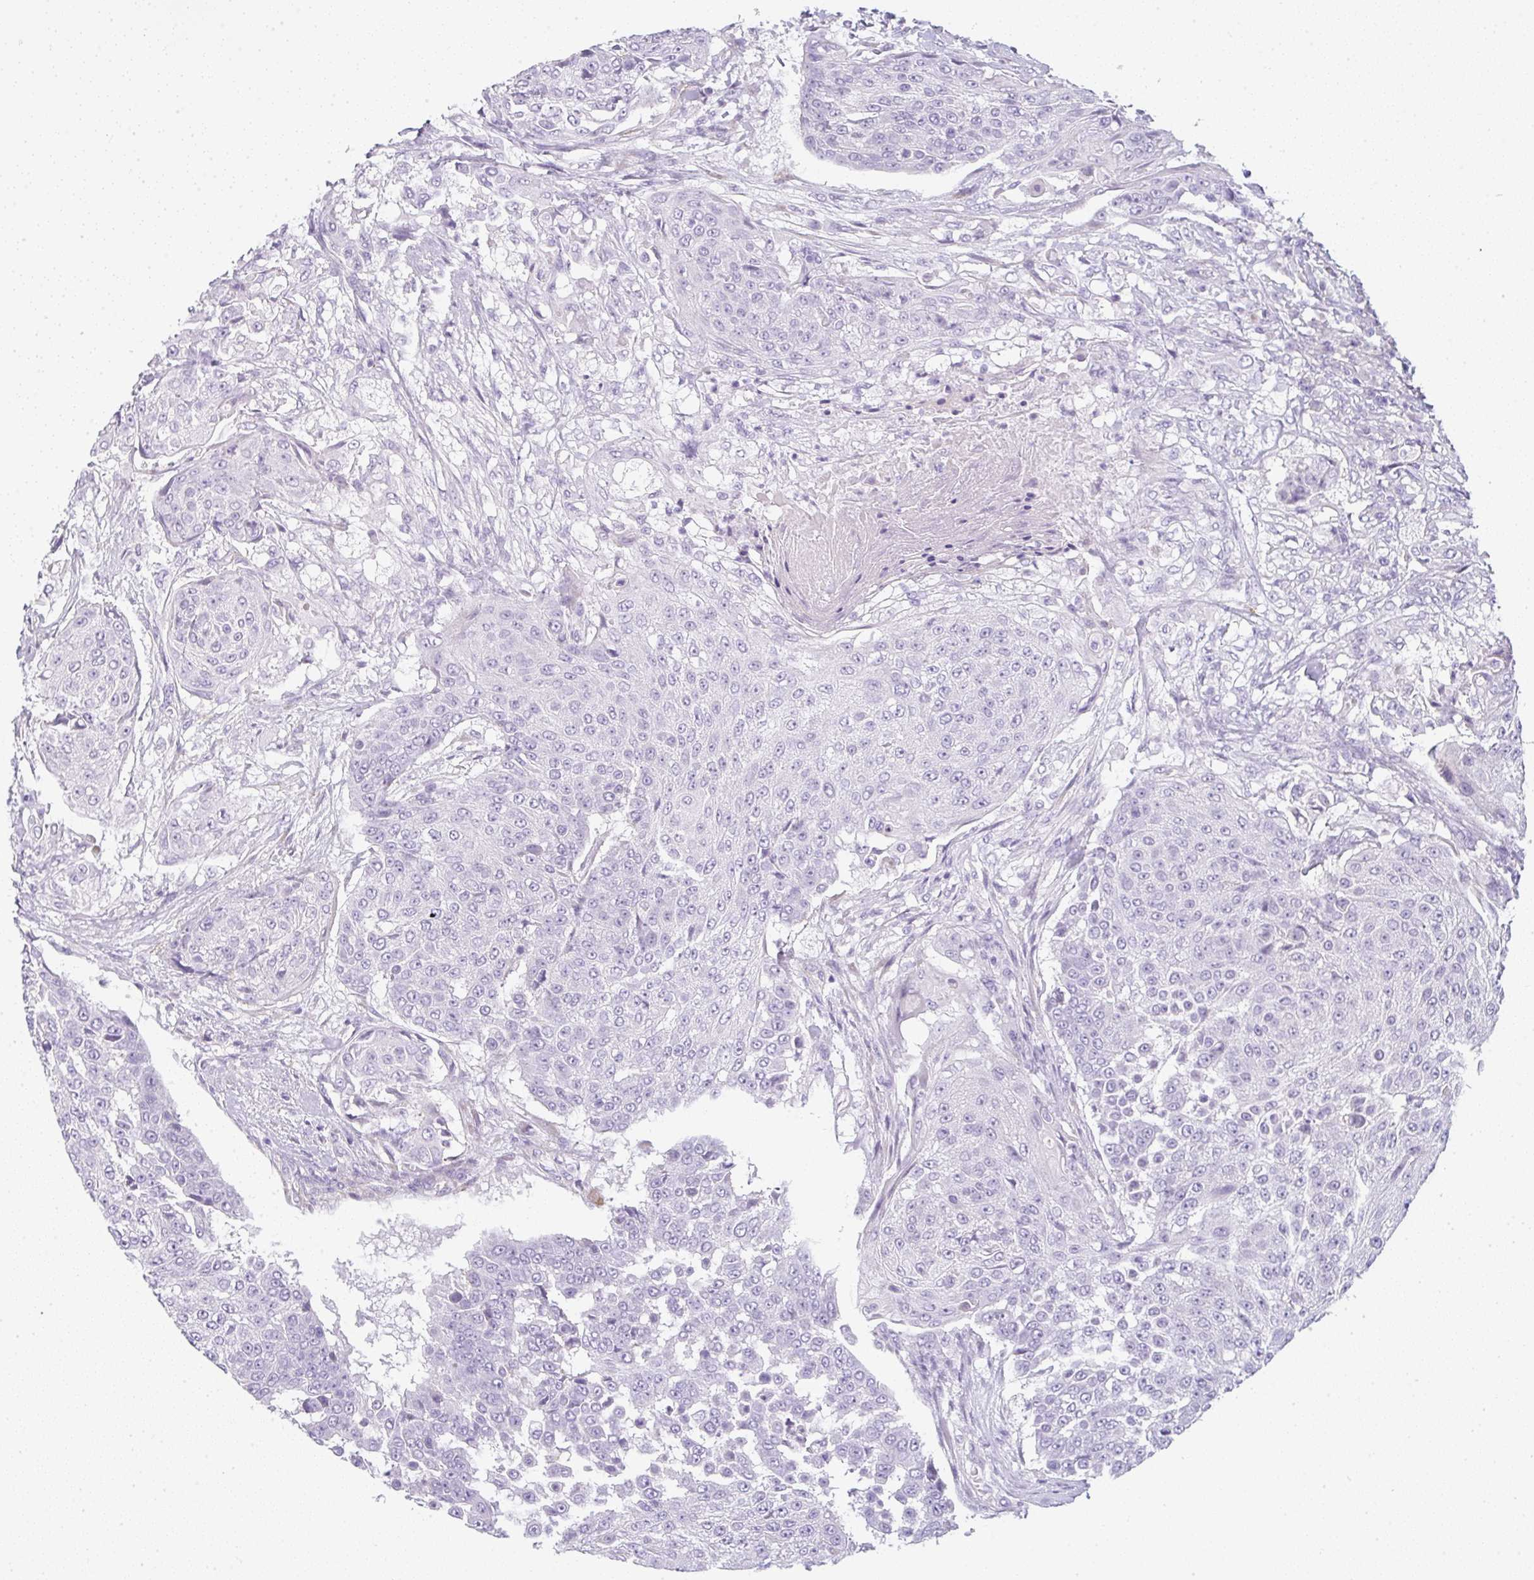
{"staining": {"intensity": "negative", "quantity": "none", "location": "none"}, "tissue": "urothelial cancer", "cell_type": "Tumor cells", "image_type": "cancer", "snomed": [{"axis": "morphology", "description": "Urothelial carcinoma, High grade"}, {"axis": "topography", "description": "Urinary bladder"}], "caption": "DAB (3,3'-diaminobenzidine) immunohistochemical staining of high-grade urothelial carcinoma exhibits no significant expression in tumor cells. (DAB IHC visualized using brightfield microscopy, high magnification).", "gene": "LPAR4", "patient": {"sex": "female", "age": 63}}